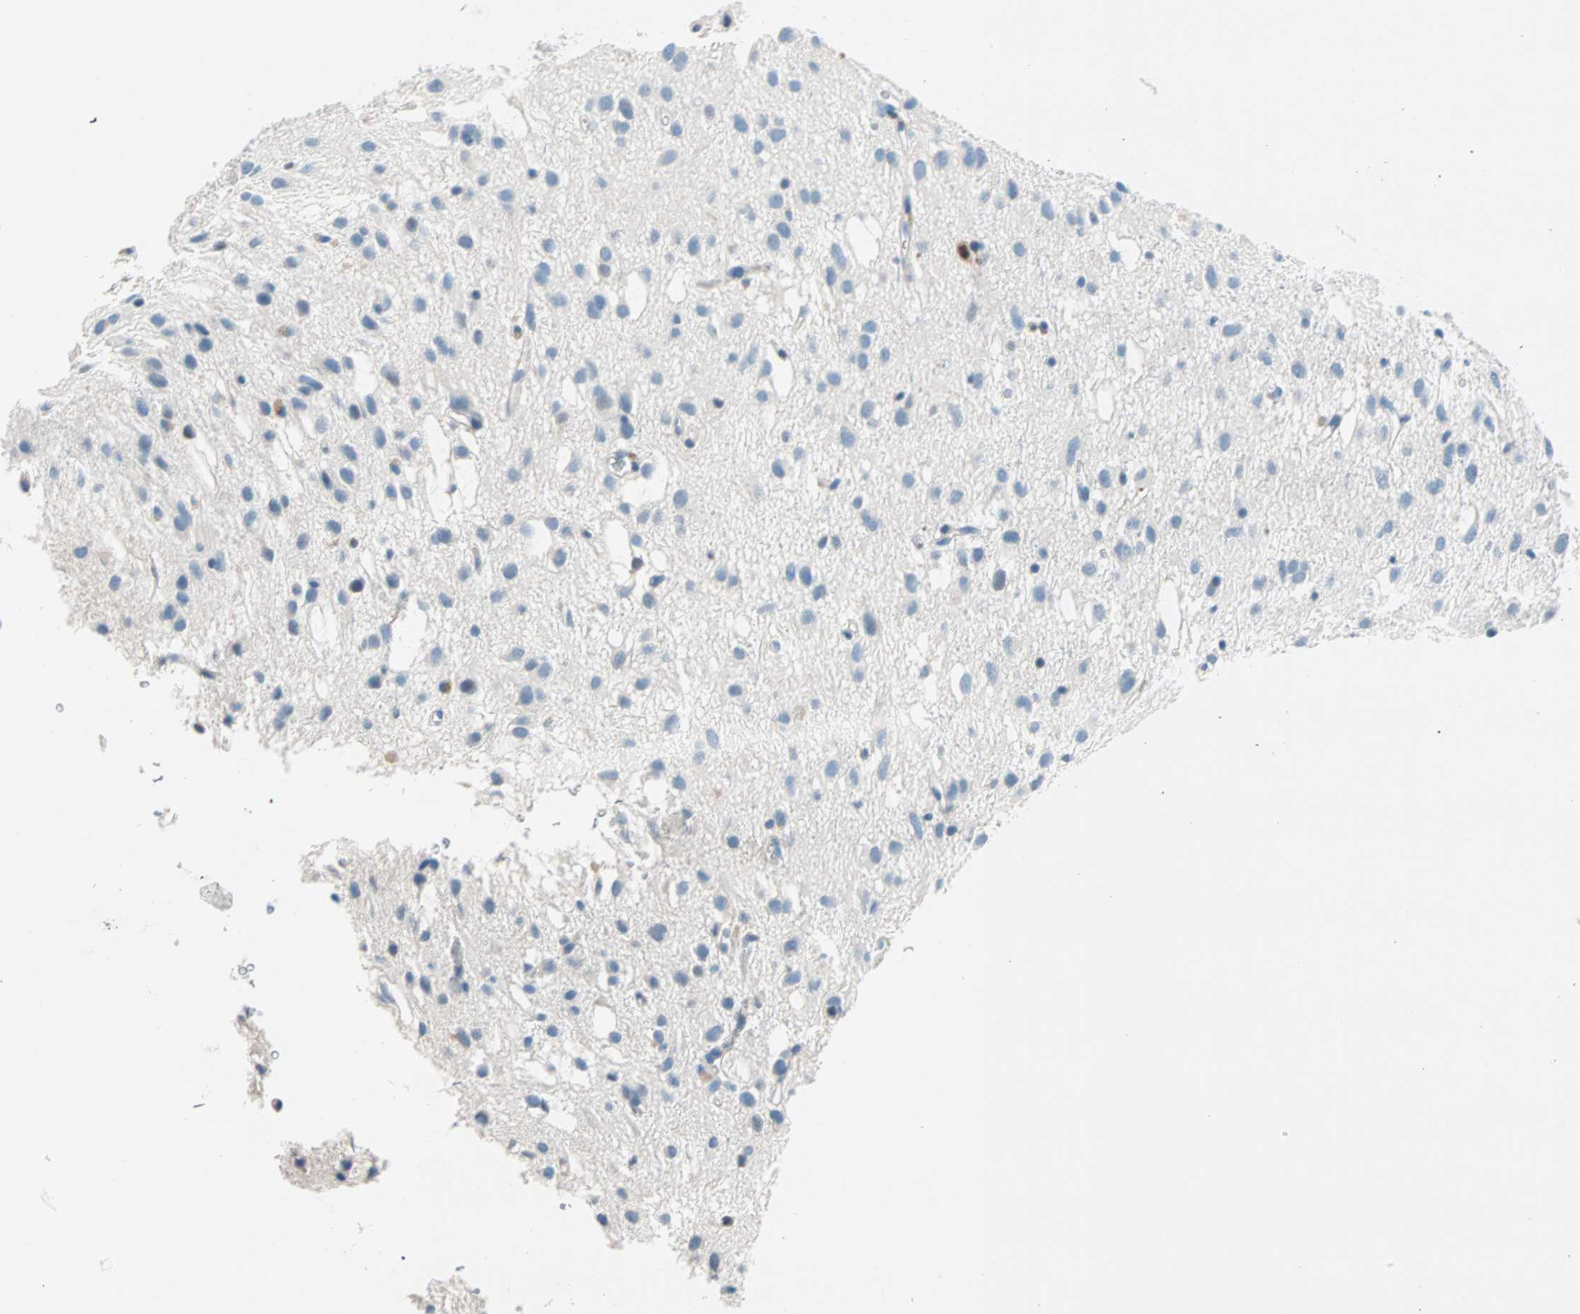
{"staining": {"intensity": "negative", "quantity": "none", "location": "none"}, "tissue": "glioma", "cell_type": "Tumor cells", "image_type": "cancer", "snomed": [{"axis": "morphology", "description": "Glioma, malignant, Low grade"}, {"axis": "topography", "description": "Brain"}], "caption": "There is no significant positivity in tumor cells of glioma. The staining is performed using DAB brown chromogen with nuclei counter-stained in using hematoxylin.", "gene": "TMEM163", "patient": {"sex": "male", "age": 77}}